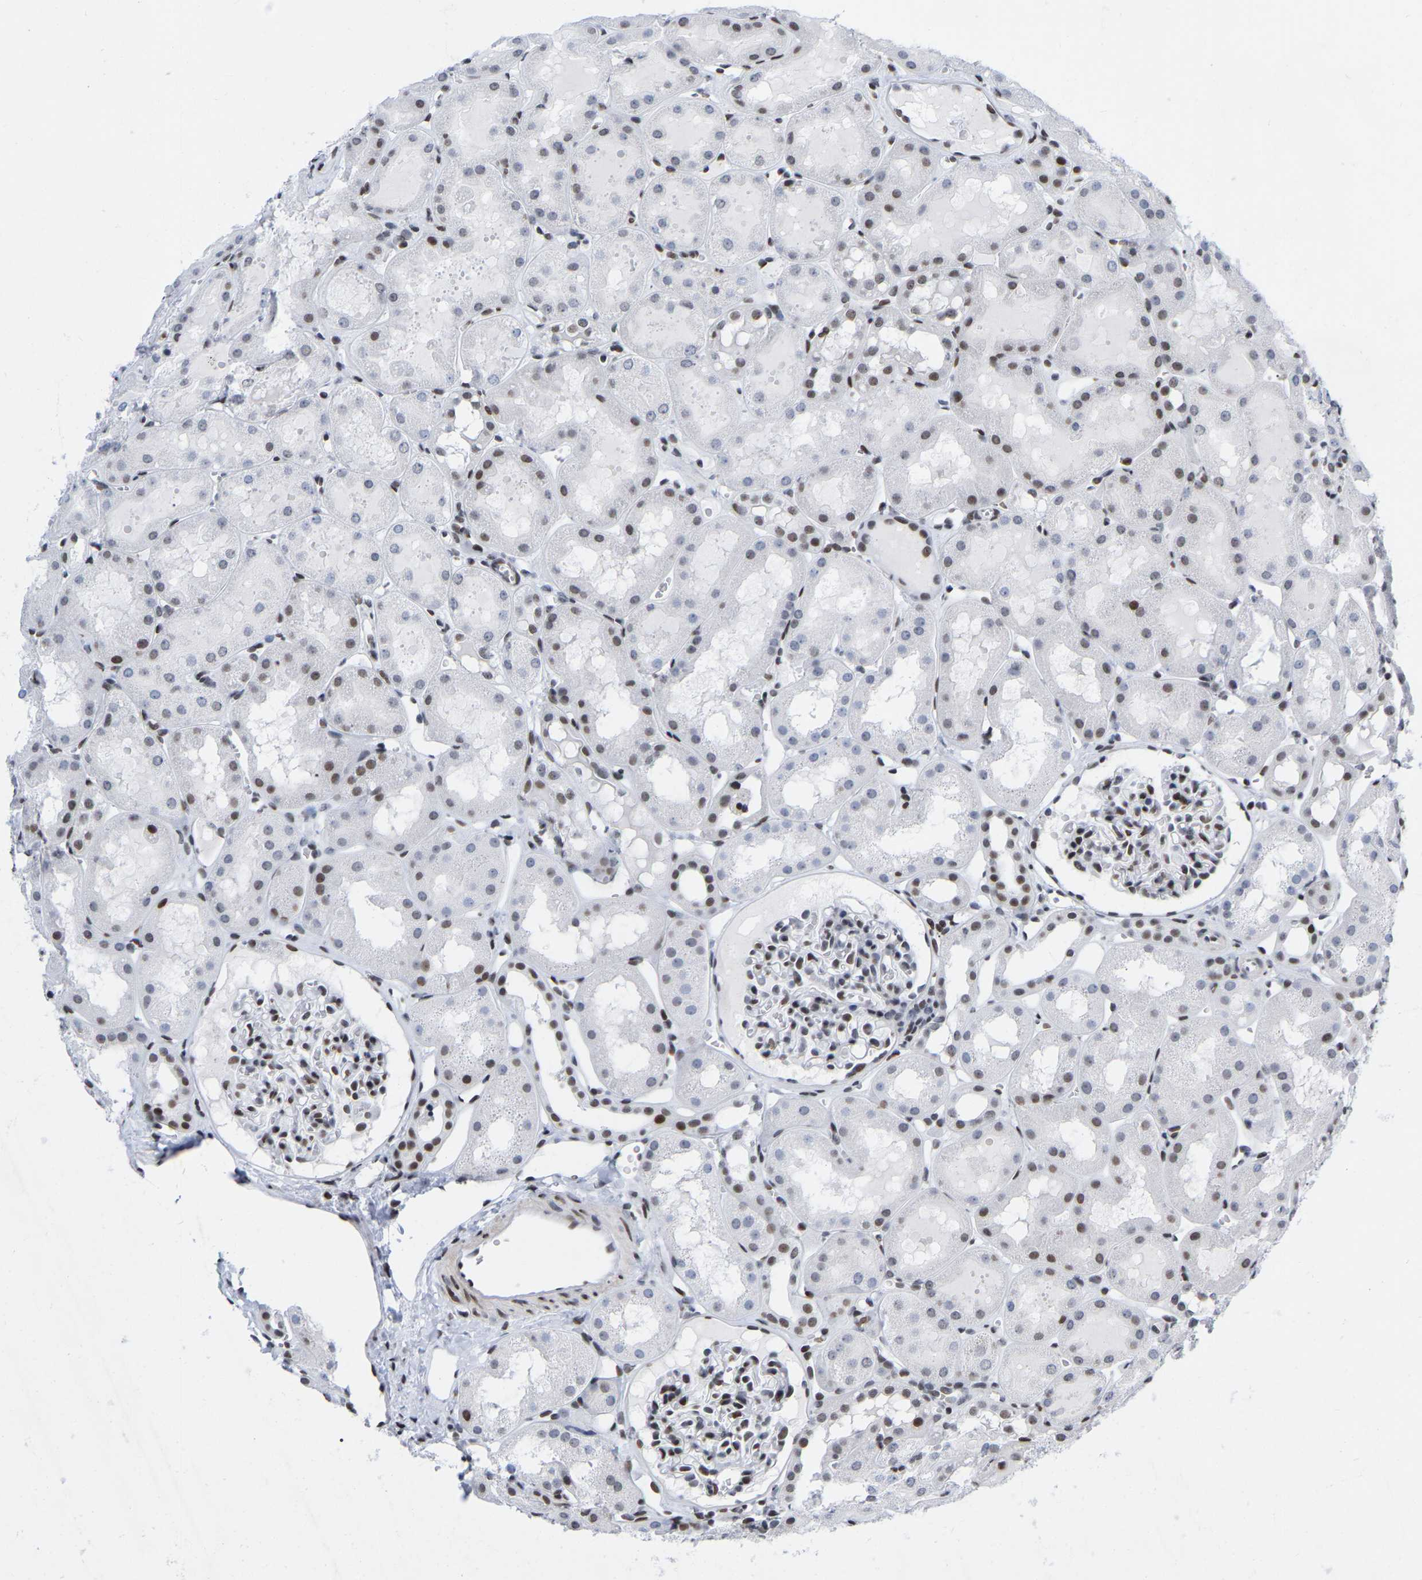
{"staining": {"intensity": "moderate", "quantity": "25%-75%", "location": "nuclear"}, "tissue": "kidney", "cell_type": "Cells in glomeruli", "image_type": "normal", "snomed": [{"axis": "morphology", "description": "Normal tissue, NOS"}, {"axis": "topography", "description": "Kidney"}, {"axis": "topography", "description": "Urinary bladder"}], "caption": "Moderate nuclear expression is appreciated in about 25%-75% of cells in glomeruli in unremarkable kidney.", "gene": "PRCC", "patient": {"sex": "male", "age": 16}}